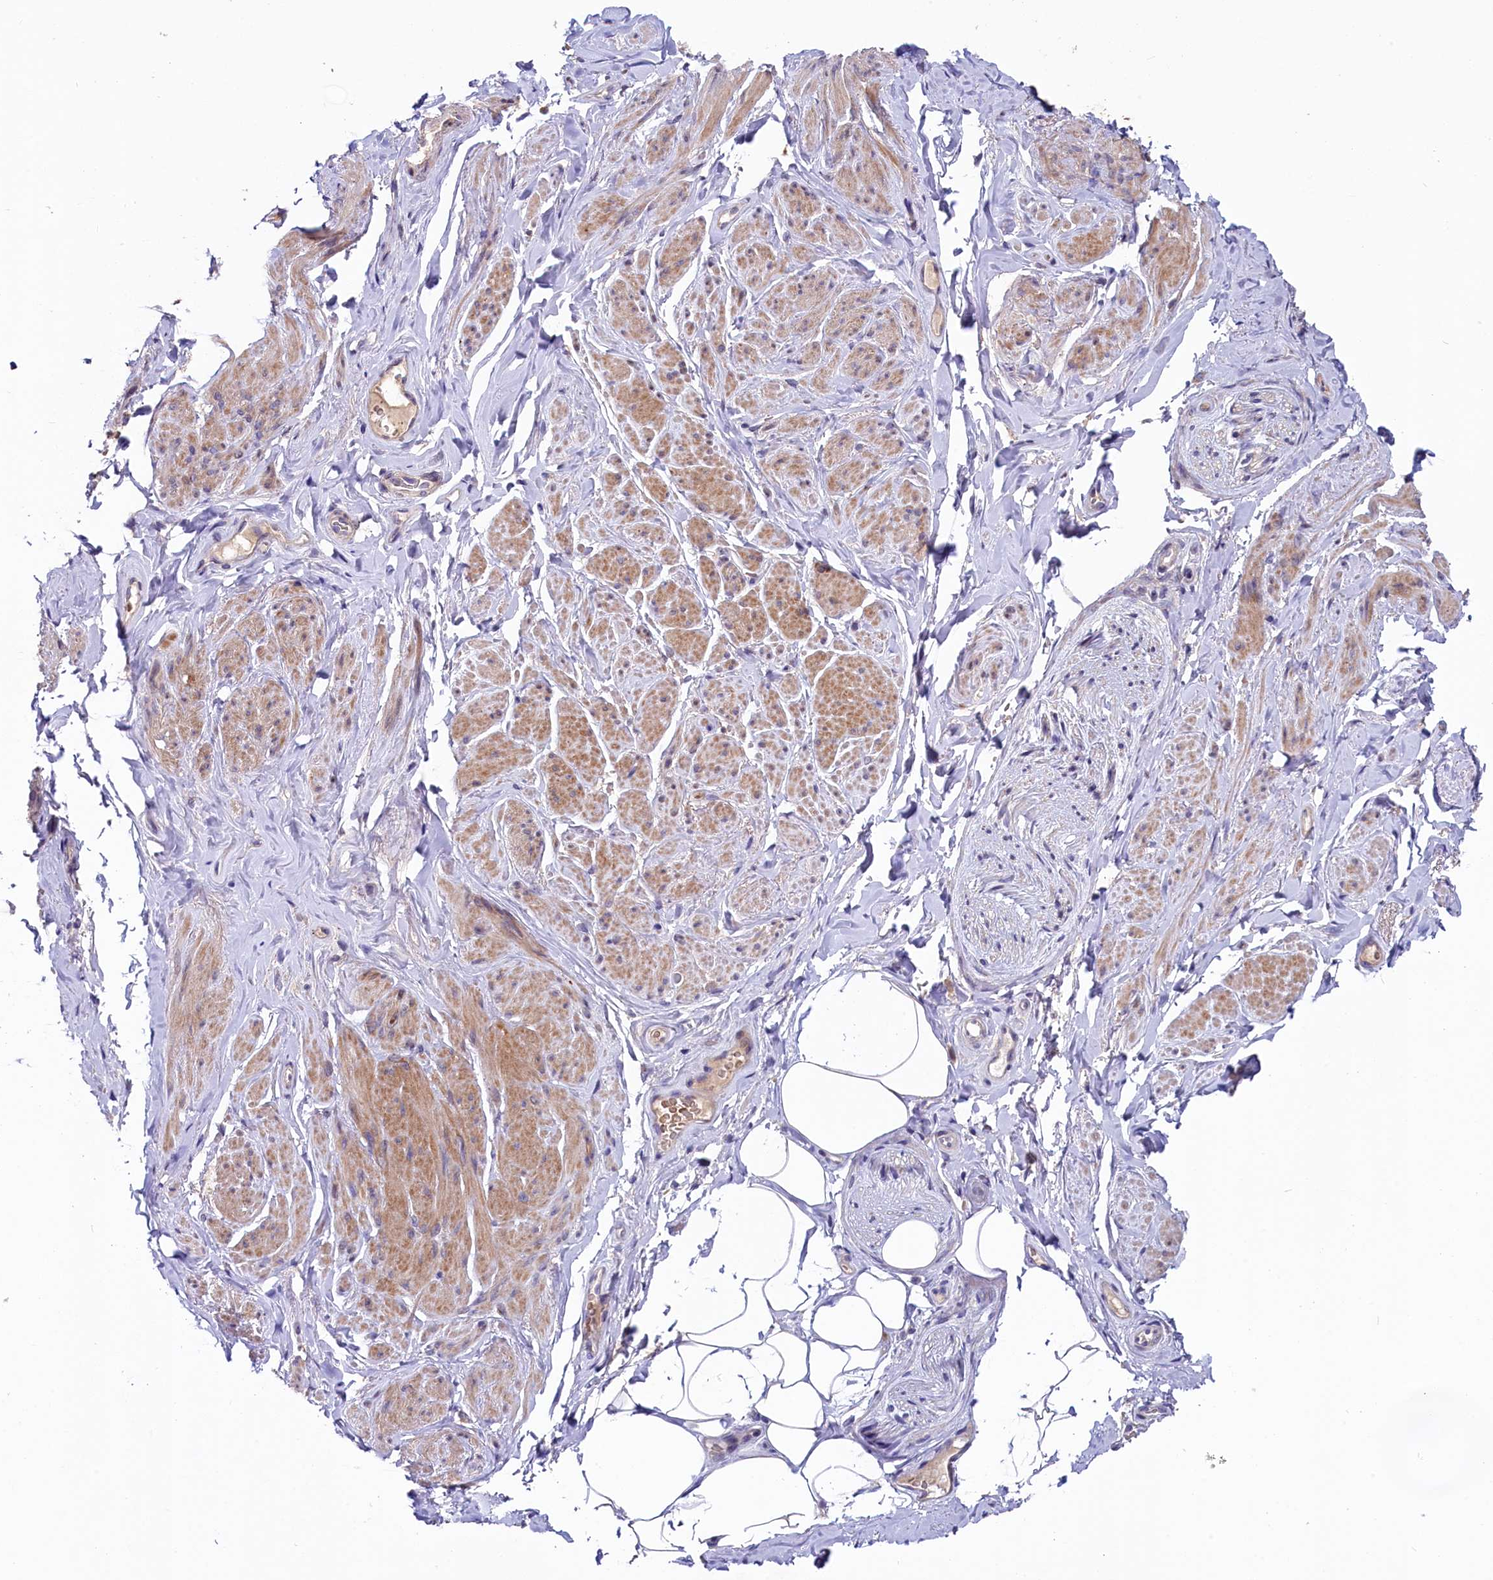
{"staining": {"intensity": "moderate", "quantity": "25%-75%", "location": "cytoplasmic/membranous"}, "tissue": "smooth muscle", "cell_type": "Smooth muscle cells", "image_type": "normal", "snomed": [{"axis": "morphology", "description": "Normal tissue, NOS"}, {"axis": "topography", "description": "Smooth muscle"}, {"axis": "topography", "description": "Peripheral nerve tissue"}], "caption": "The photomicrograph displays a brown stain indicating the presence of a protein in the cytoplasmic/membranous of smooth muscle cells in smooth muscle. The protein is shown in brown color, while the nuclei are stained blue.", "gene": "SLC39A6", "patient": {"sex": "male", "age": 69}}